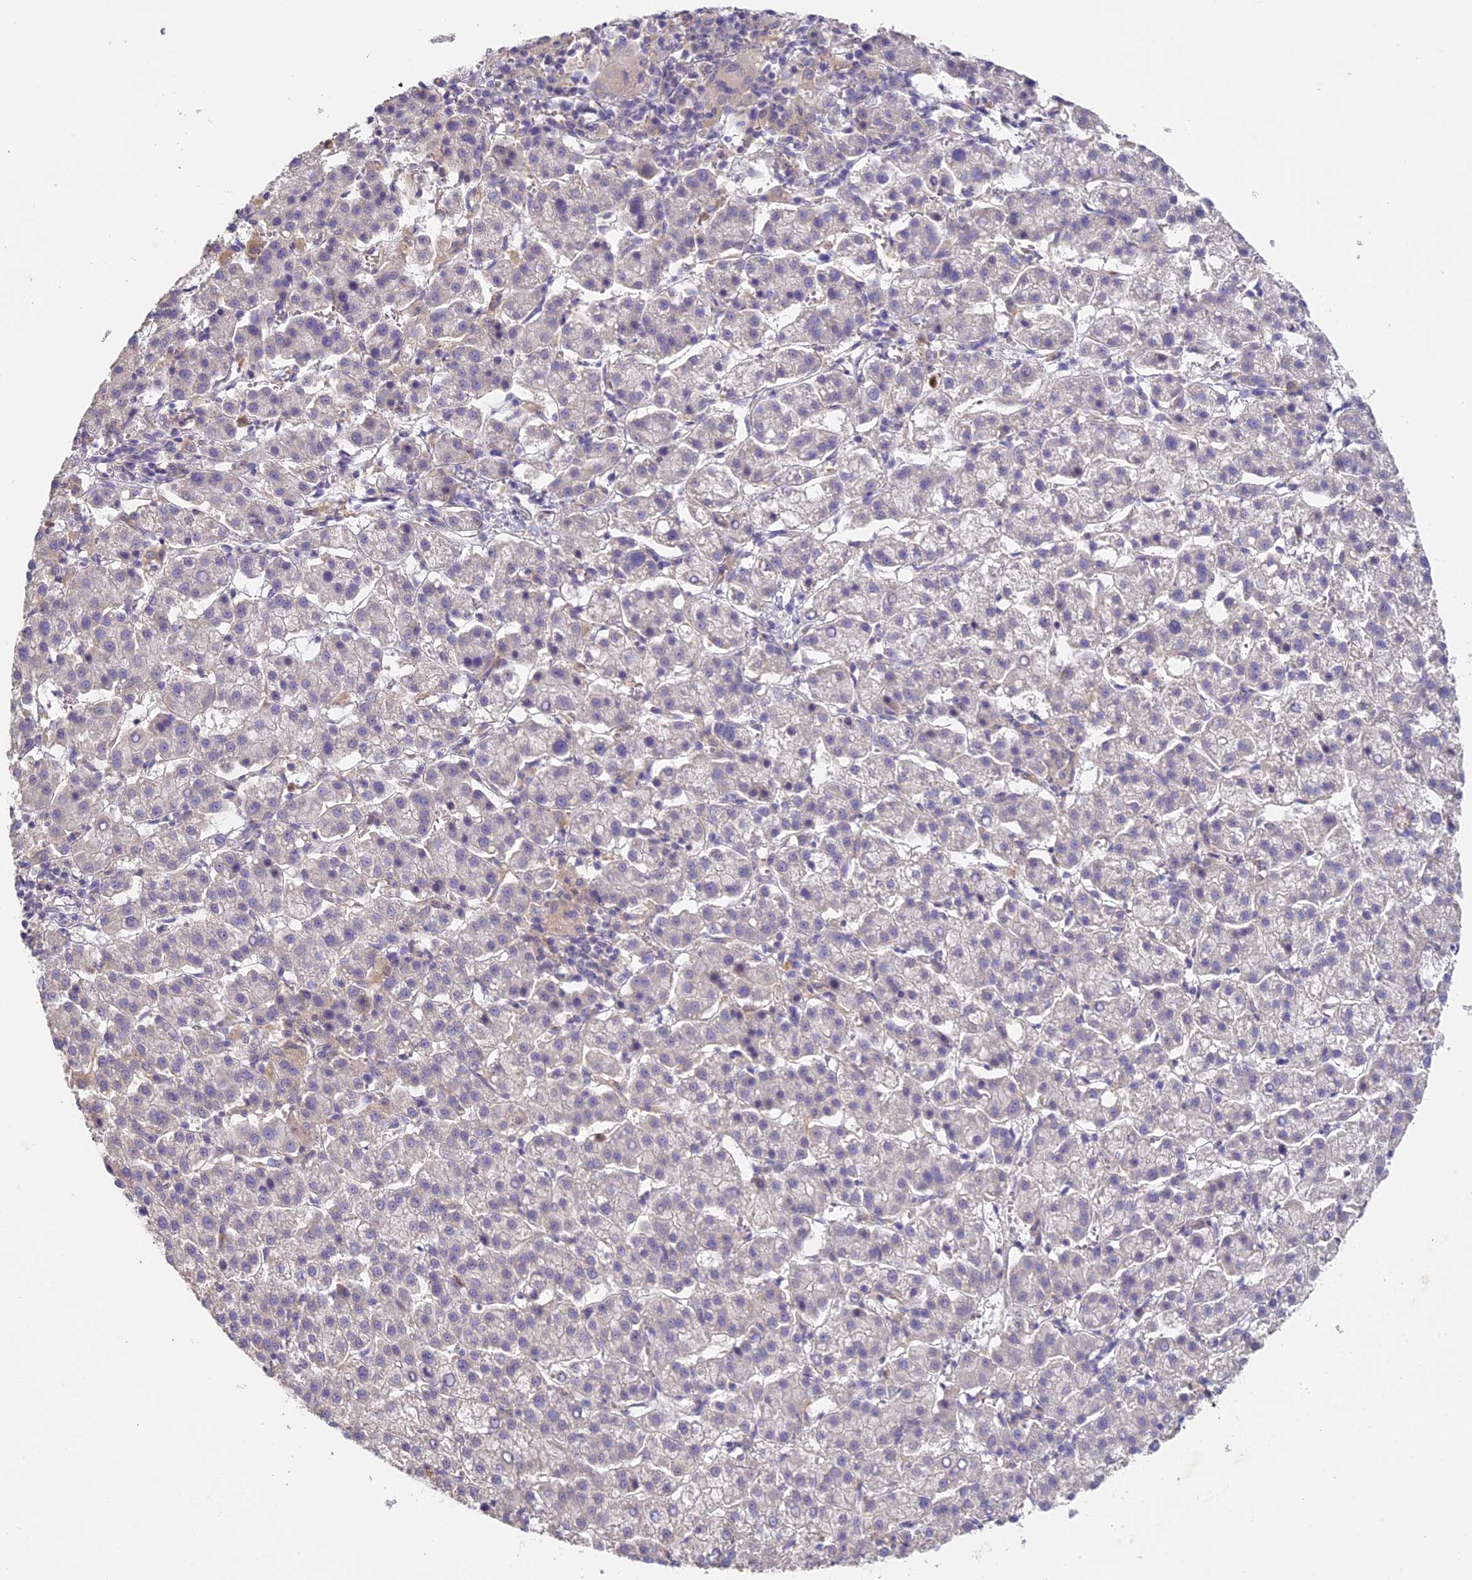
{"staining": {"intensity": "negative", "quantity": "none", "location": "none"}, "tissue": "liver cancer", "cell_type": "Tumor cells", "image_type": "cancer", "snomed": [{"axis": "morphology", "description": "Carcinoma, Hepatocellular, NOS"}, {"axis": "topography", "description": "Liver"}], "caption": "A high-resolution micrograph shows IHC staining of liver hepatocellular carcinoma, which shows no significant expression in tumor cells.", "gene": "NCF4", "patient": {"sex": "female", "age": 58}}